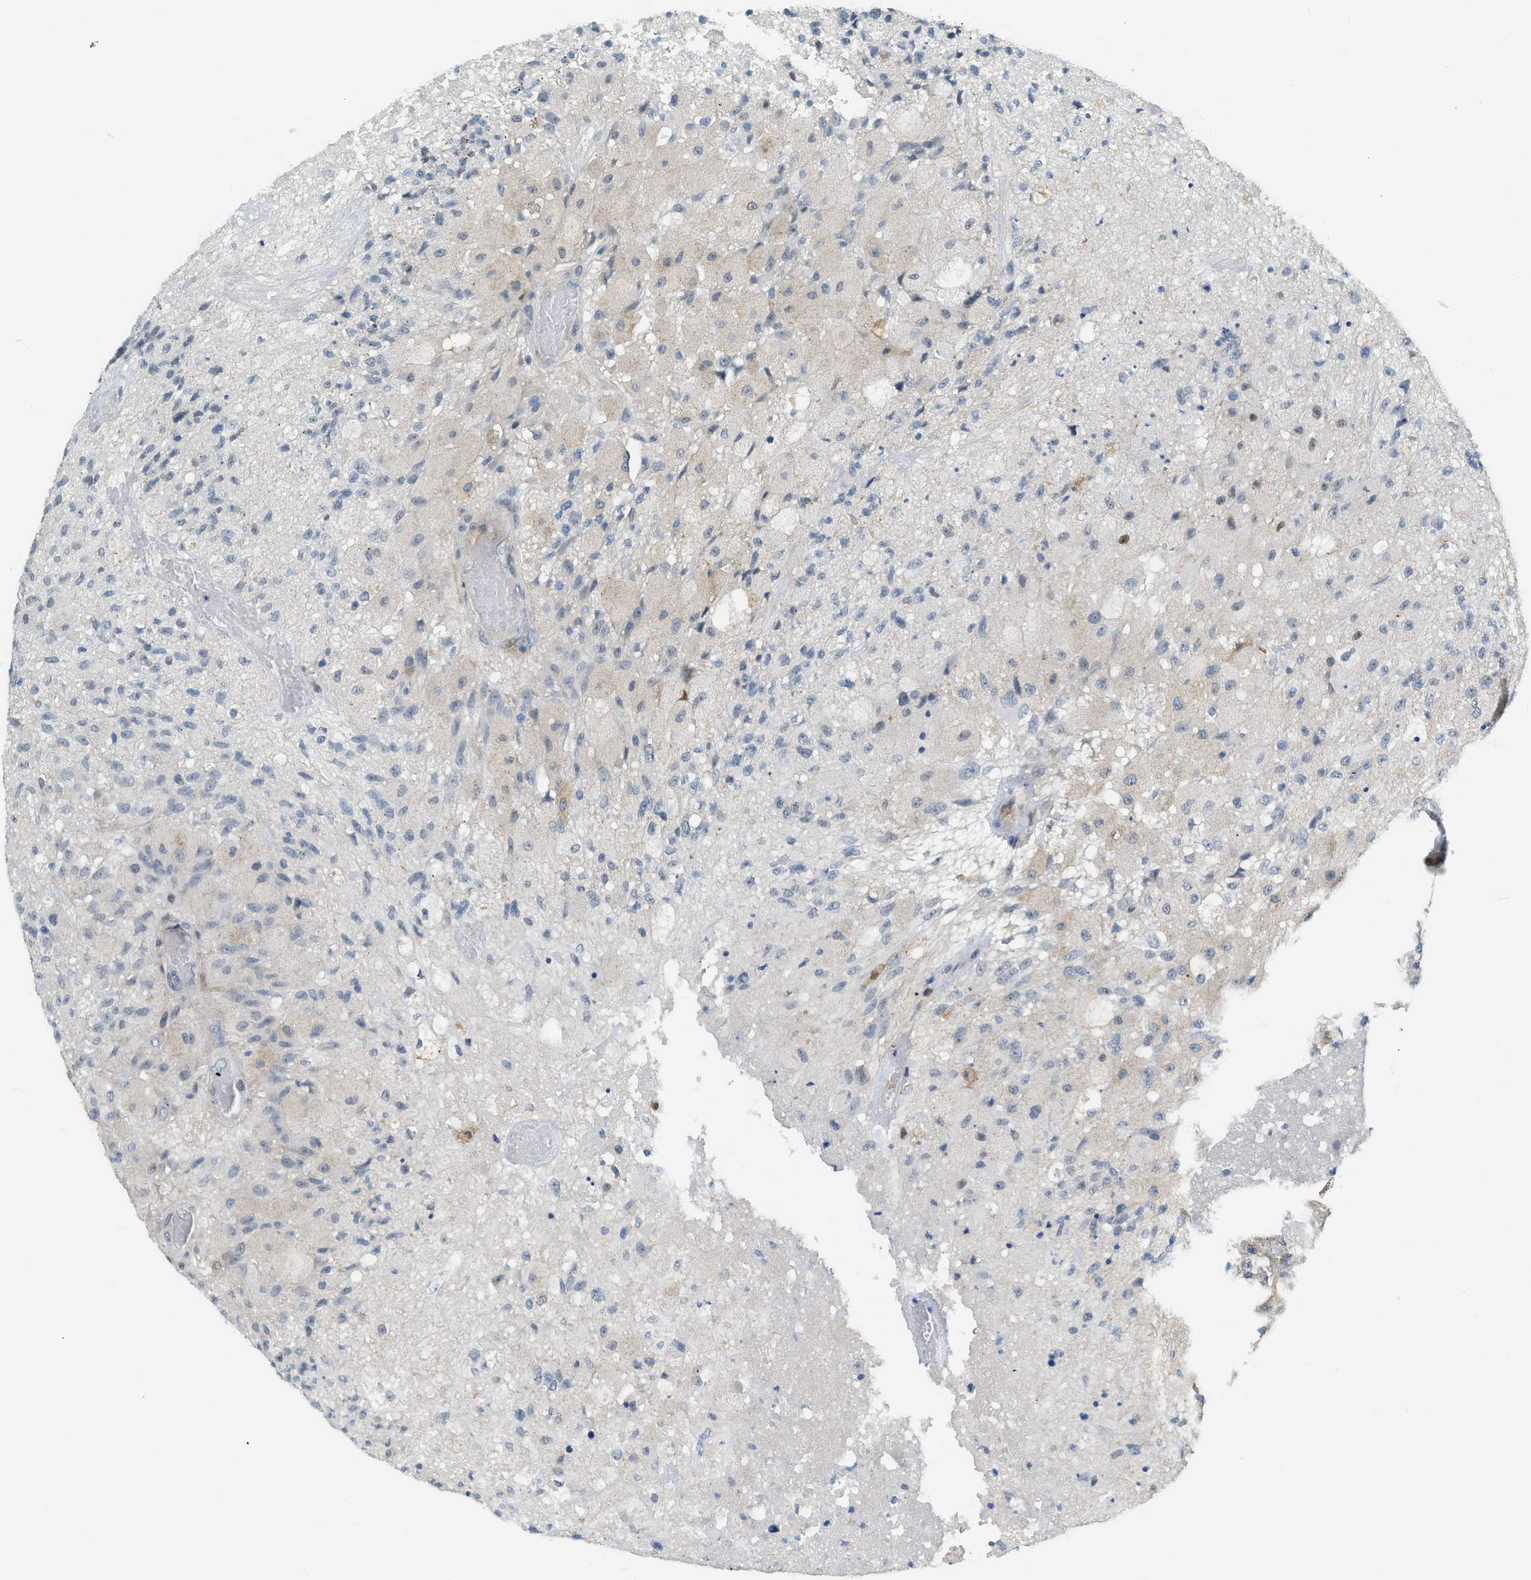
{"staining": {"intensity": "weak", "quantity": "<25%", "location": "cytoplasmic/membranous"}, "tissue": "glioma", "cell_type": "Tumor cells", "image_type": "cancer", "snomed": [{"axis": "morphology", "description": "Normal tissue, NOS"}, {"axis": "morphology", "description": "Glioma, malignant, High grade"}, {"axis": "topography", "description": "Cerebral cortex"}], "caption": "Immunohistochemical staining of human glioma shows no significant expression in tumor cells. (DAB (3,3'-diaminobenzidine) immunohistochemistry (IHC) with hematoxylin counter stain).", "gene": "ZNF408", "patient": {"sex": "male", "age": 77}}